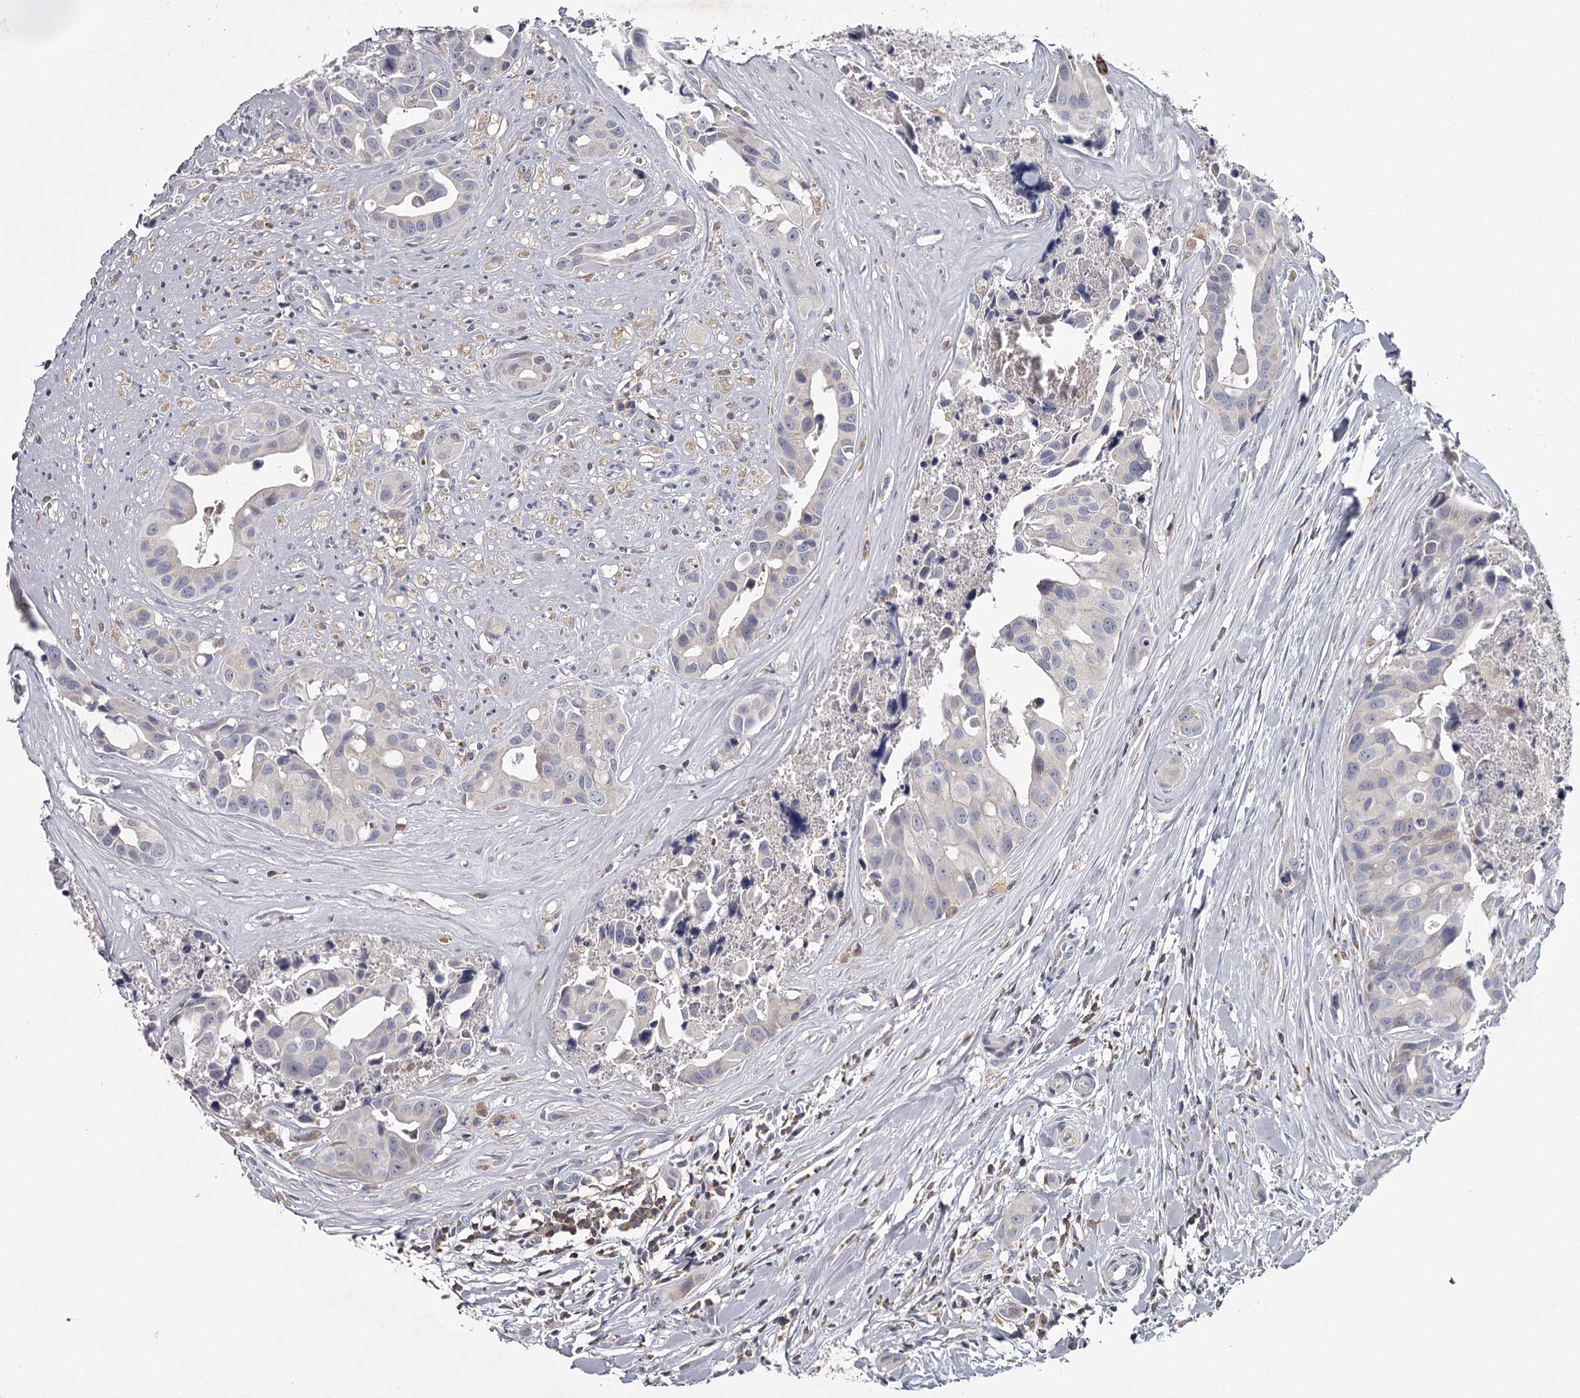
{"staining": {"intensity": "negative", "quantity": "none", "location": "none"}, "tissue": "head and neck cancer", "cell_type": "Tumor cells", "image_type": "cancer", "snomed": [{"axis": "morphology", "description": "Adenocarcinoma, NOS"}, {"axis": "morphology", "description": "Adenocarcinoma, metastatic, NOS"}, {"axis": "topography", "description": "Head-Neck"}], "caption": "The IHC micrograph has no significant staining in tumor cells of adenocarcinoma (head and neck) tissue.", "gene": "RASSF6", "patient": {"sex": "male", "age": 75}}